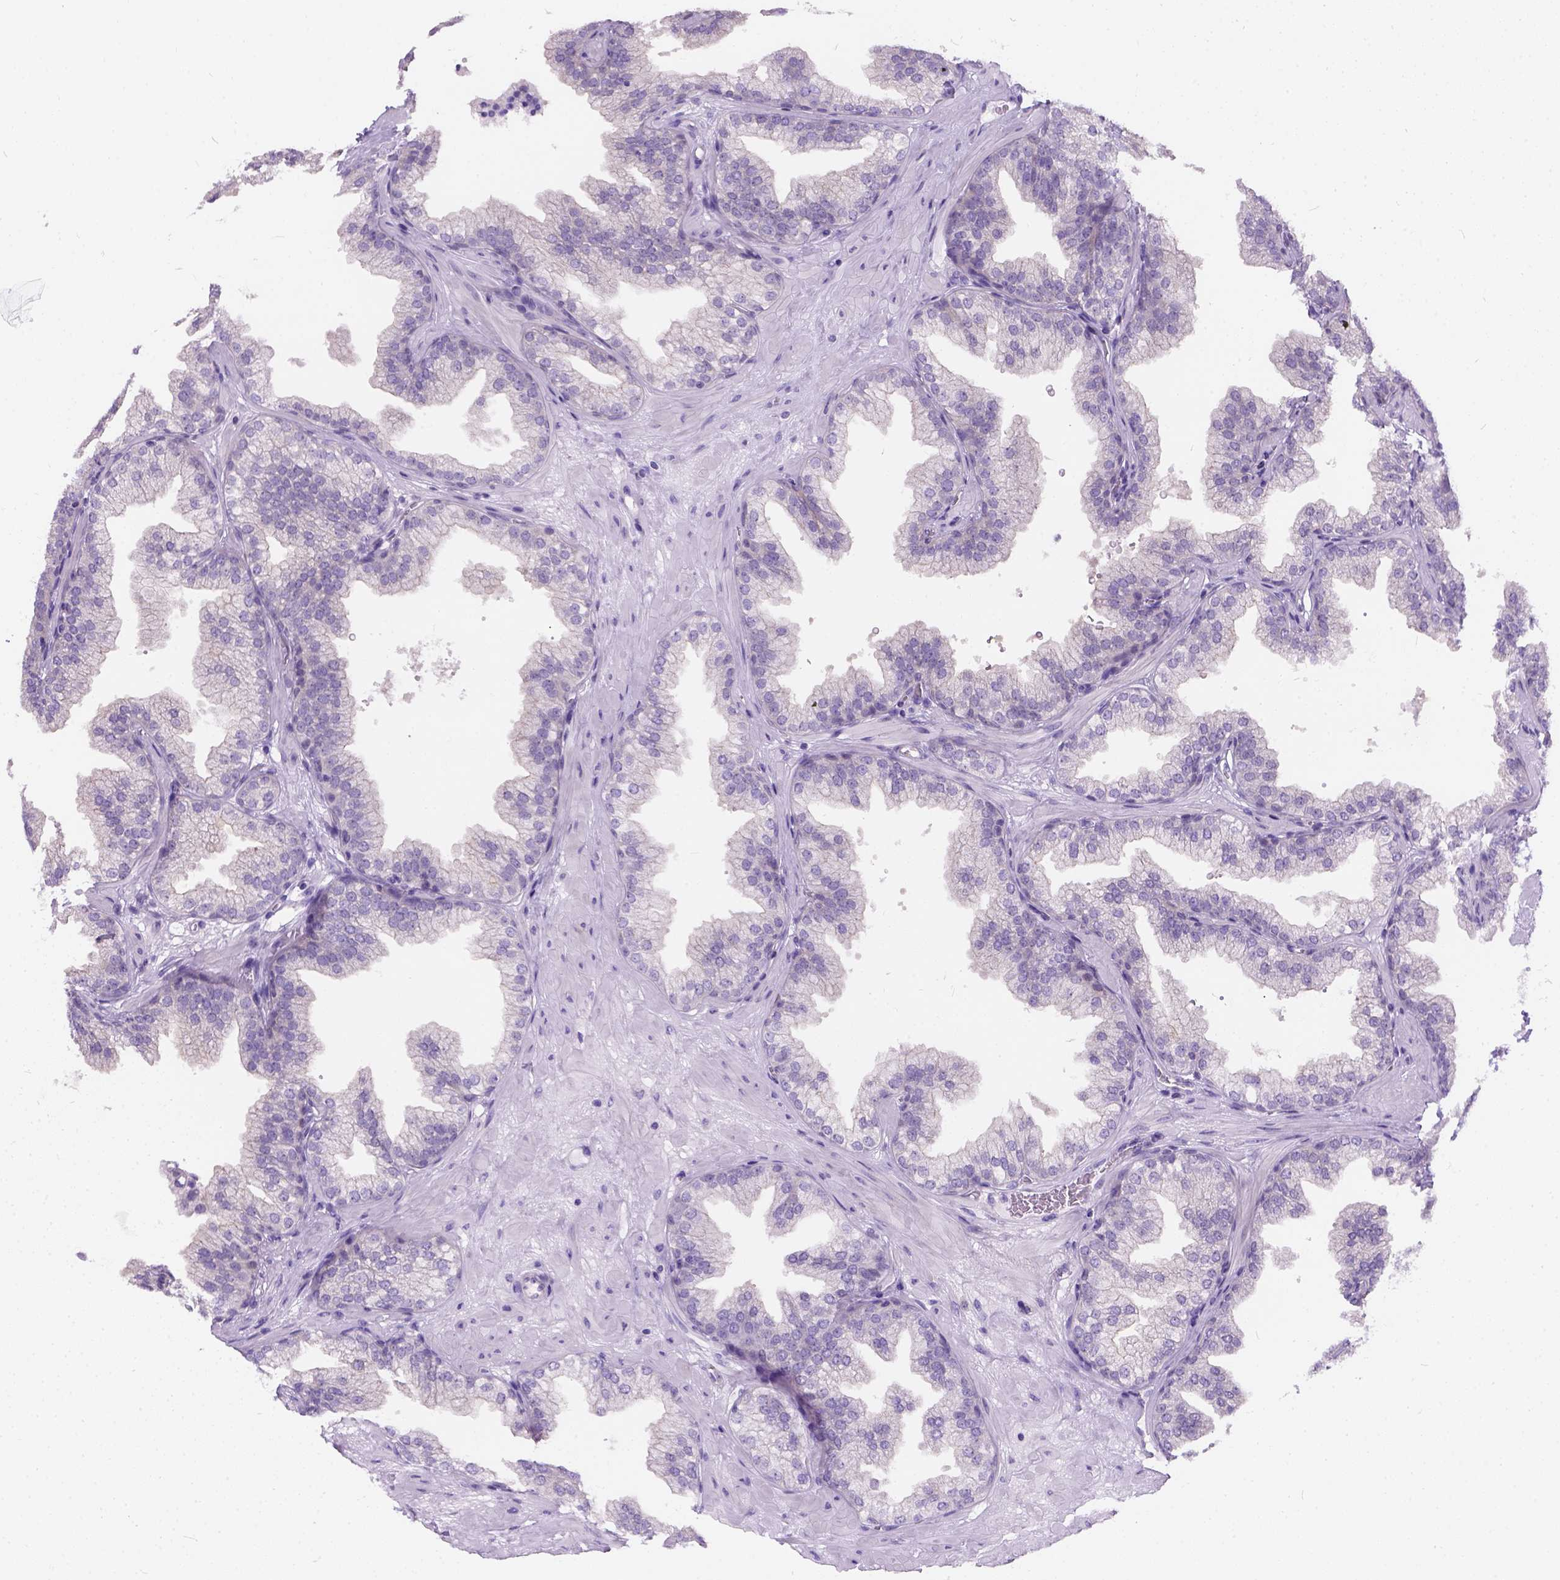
{"staining": {"intensity": "negative", "quantity": "none", "location": "none"}, "tissue": "prostate", "cell_type": "Glandular cells", "image_type": "normal", "snomed": [{"axis": "morphology", "description": "Normal tissue, NOS"}, {"axis": "topography", "description": "Prostate"}], "caption": "The histopathology image displays no staining of glandular cells in benign prostate.", "gene": "C20orf144", "patient": {"sex": "male", "age": 37}}